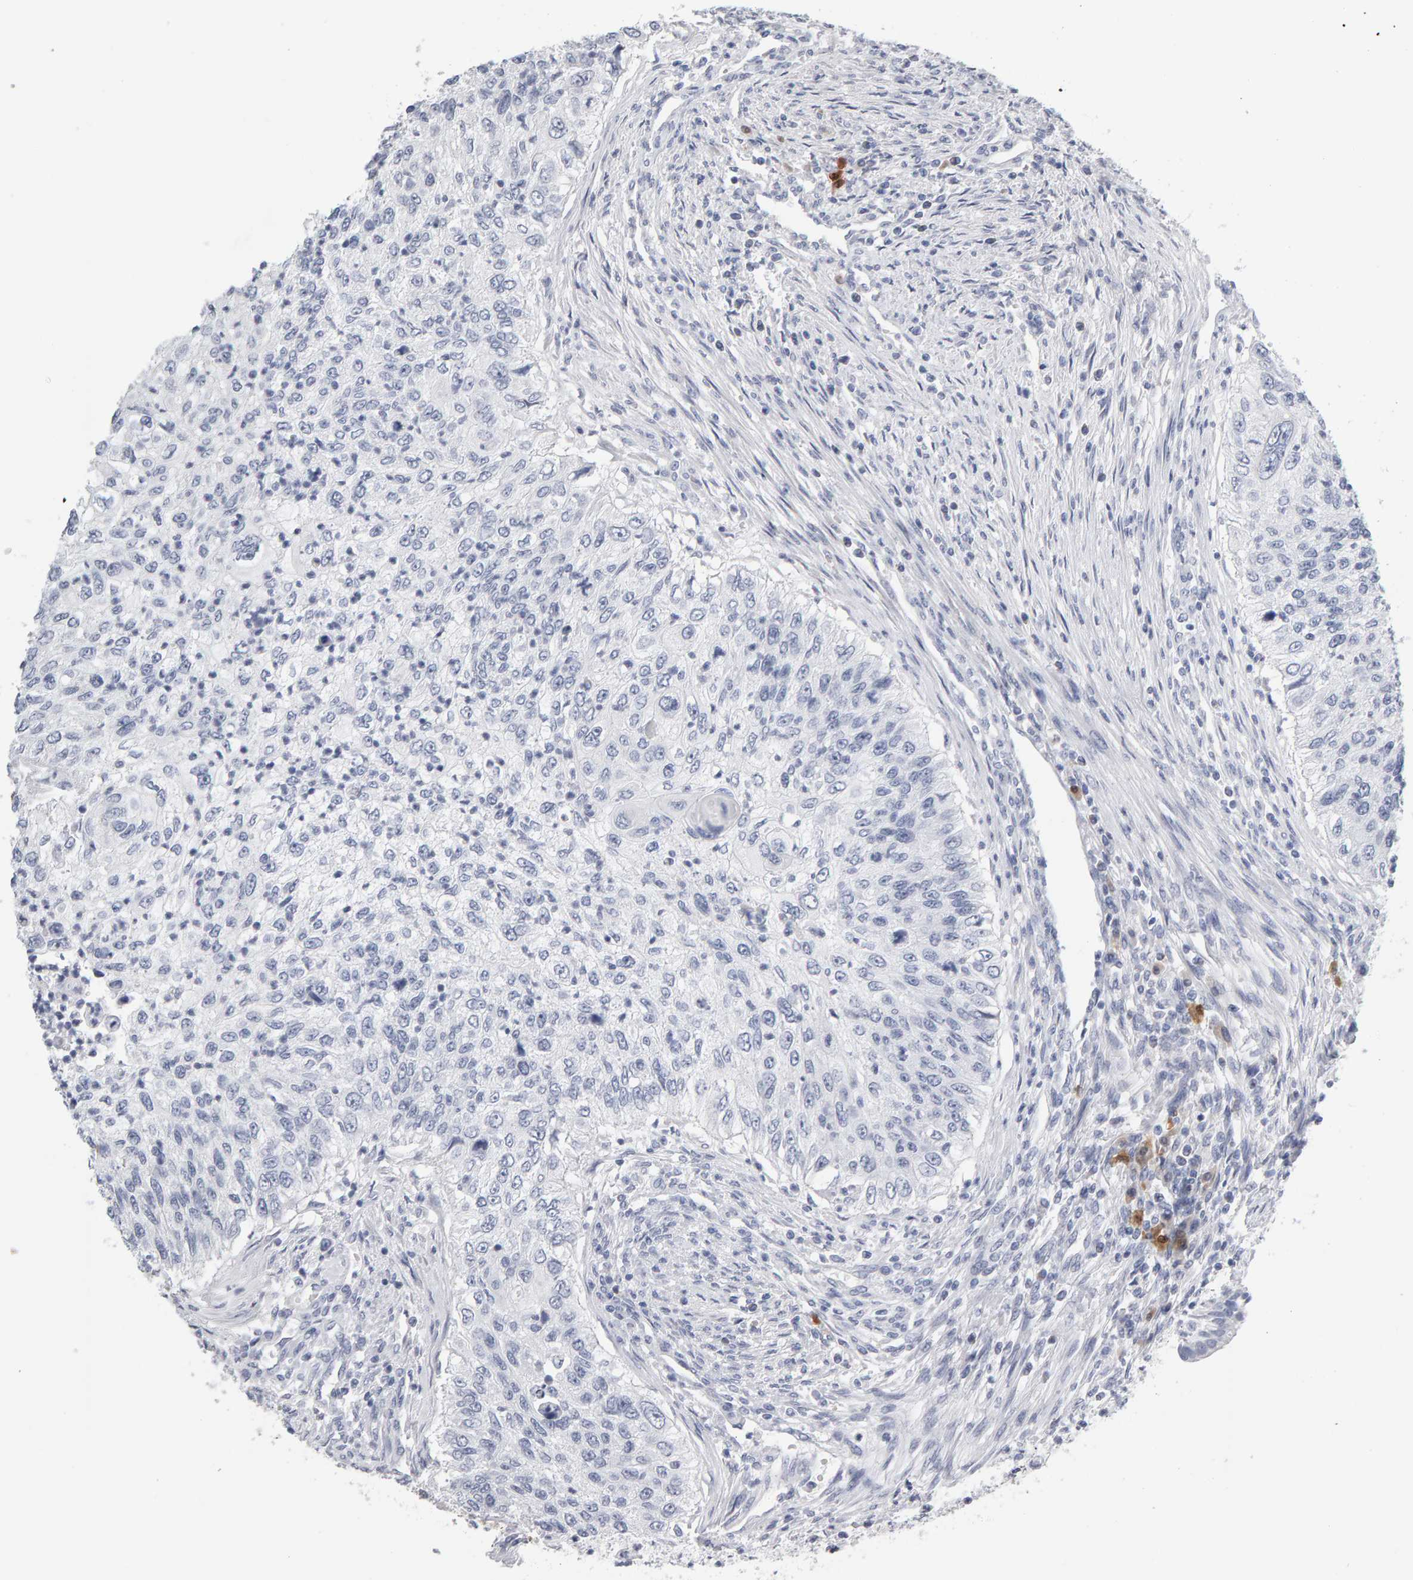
{"staining": {"intensity": "negative", "quantity": "none", "location": "none"}, "tissue": "urothelial cancer", "cell_type": "Tumor cells", "image_type": "cancer", "snomed": [{"axis": "morphology", "description": "Urothelial carcinoma, High grade"}, {"axis": "topography", "description": "Urinary bladder"}], "caption": "A micrograph of urothelial carcinoma (high-grade) stained for a protein shows no brown staining in tumor cells. (DAB immunohistochemistry visualized using brightfield microscopy, high magnification).", "gene": "CTH", "patient": {"sex": "female", "age": 60}}